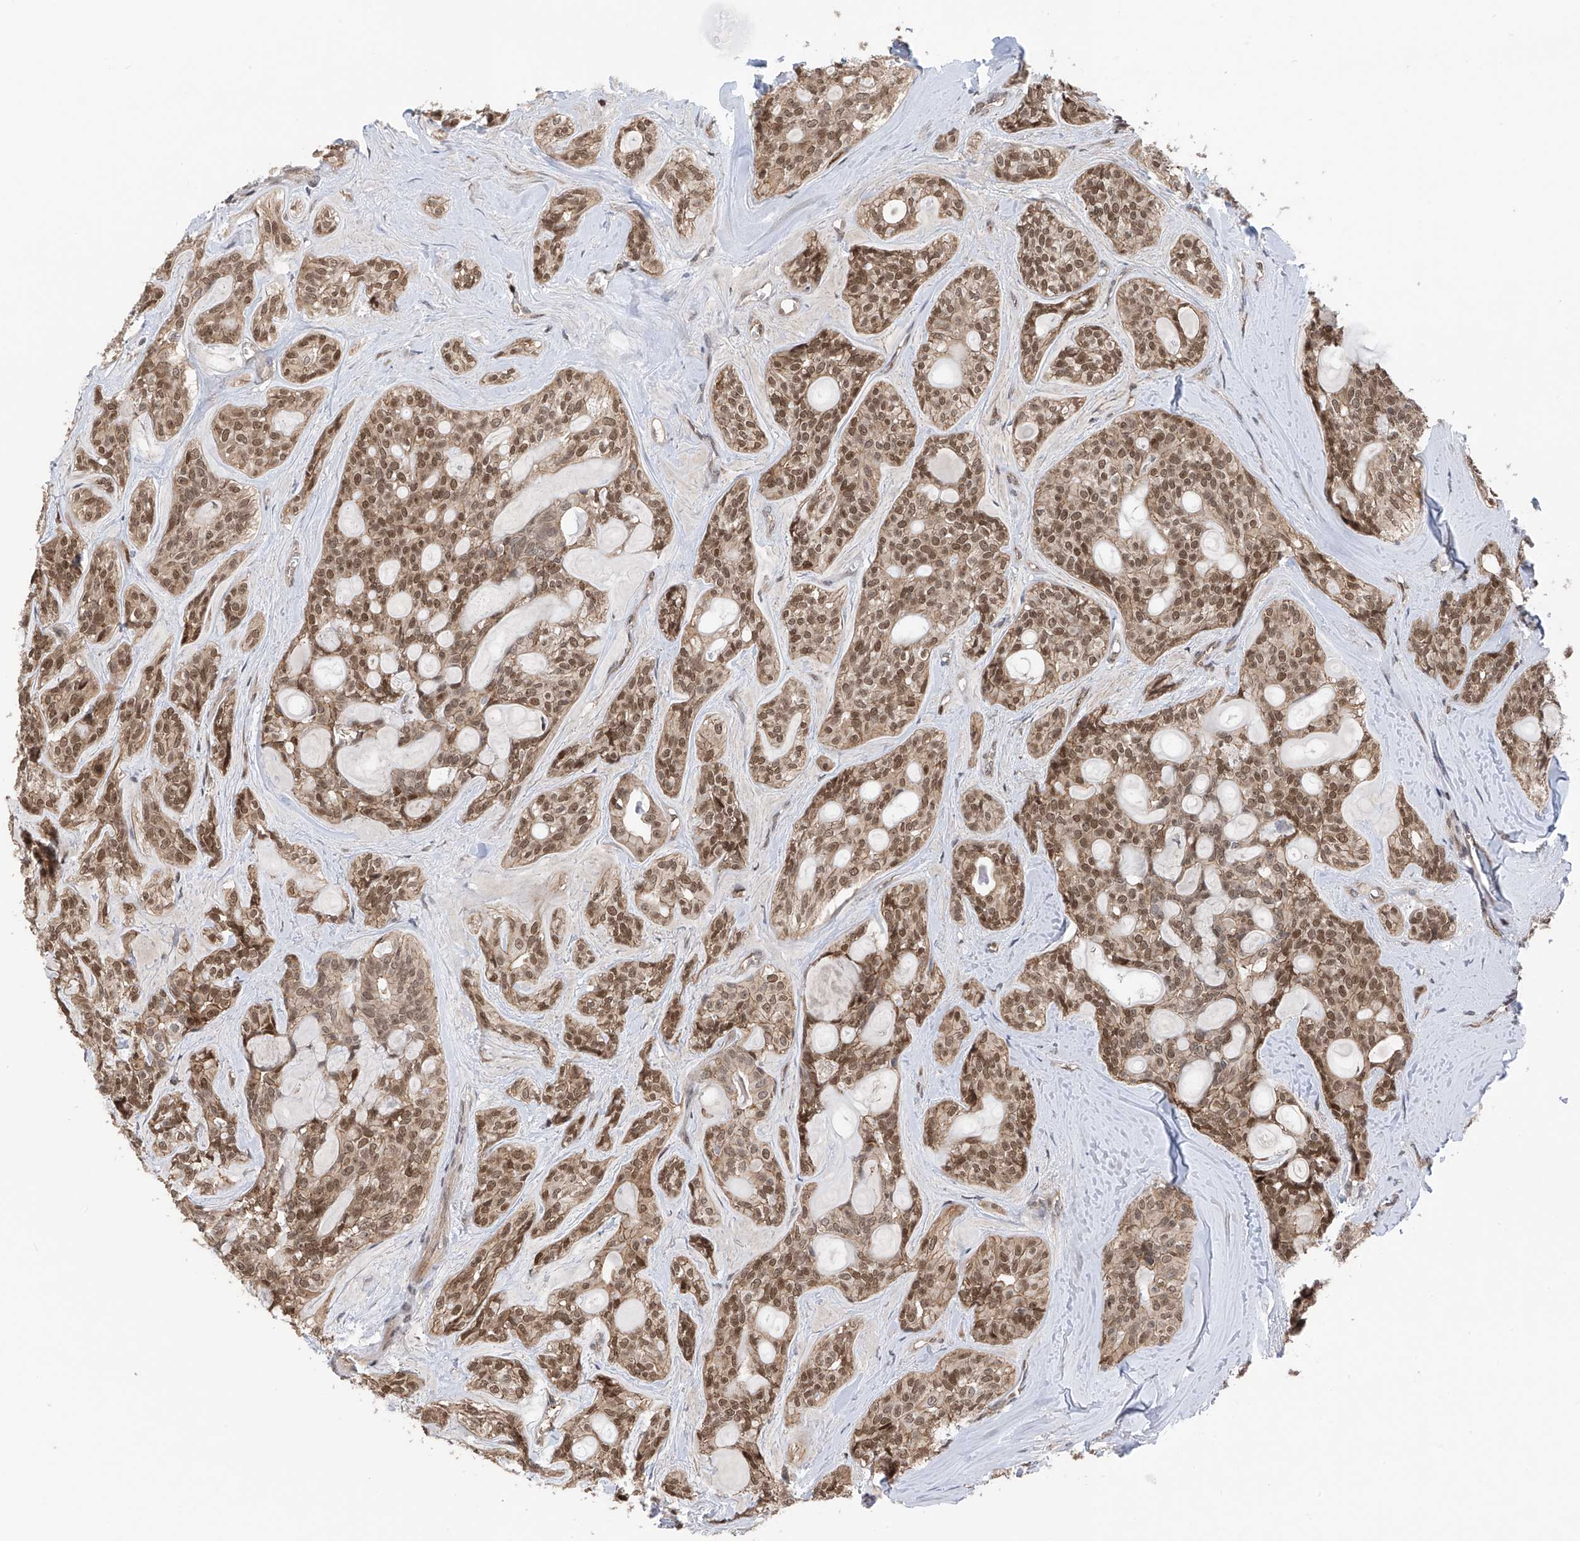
{"staining": {"intensity": "moderate", "quantity": ">75%", "location": "cytoplasmic/membranous,nuclear"}, "tissue": "head and neck cancer", "cell_type": "Tumor cells", "image_type": "cancer", "snomed": [{"axis": "morphology", "description": "Adenocarcinoma, NOS"}, {"axis": "topography", "description": "Head-Neck"}], "caption": "An image of head and neck cancer (adenocarcinoma) stained for a protein exhibits moderate cytoplasmic/membranous and nuclear brown staining in tumor cells.", "gene": "DNAJC9", "patient": {"sex": "male", "age": 66}}